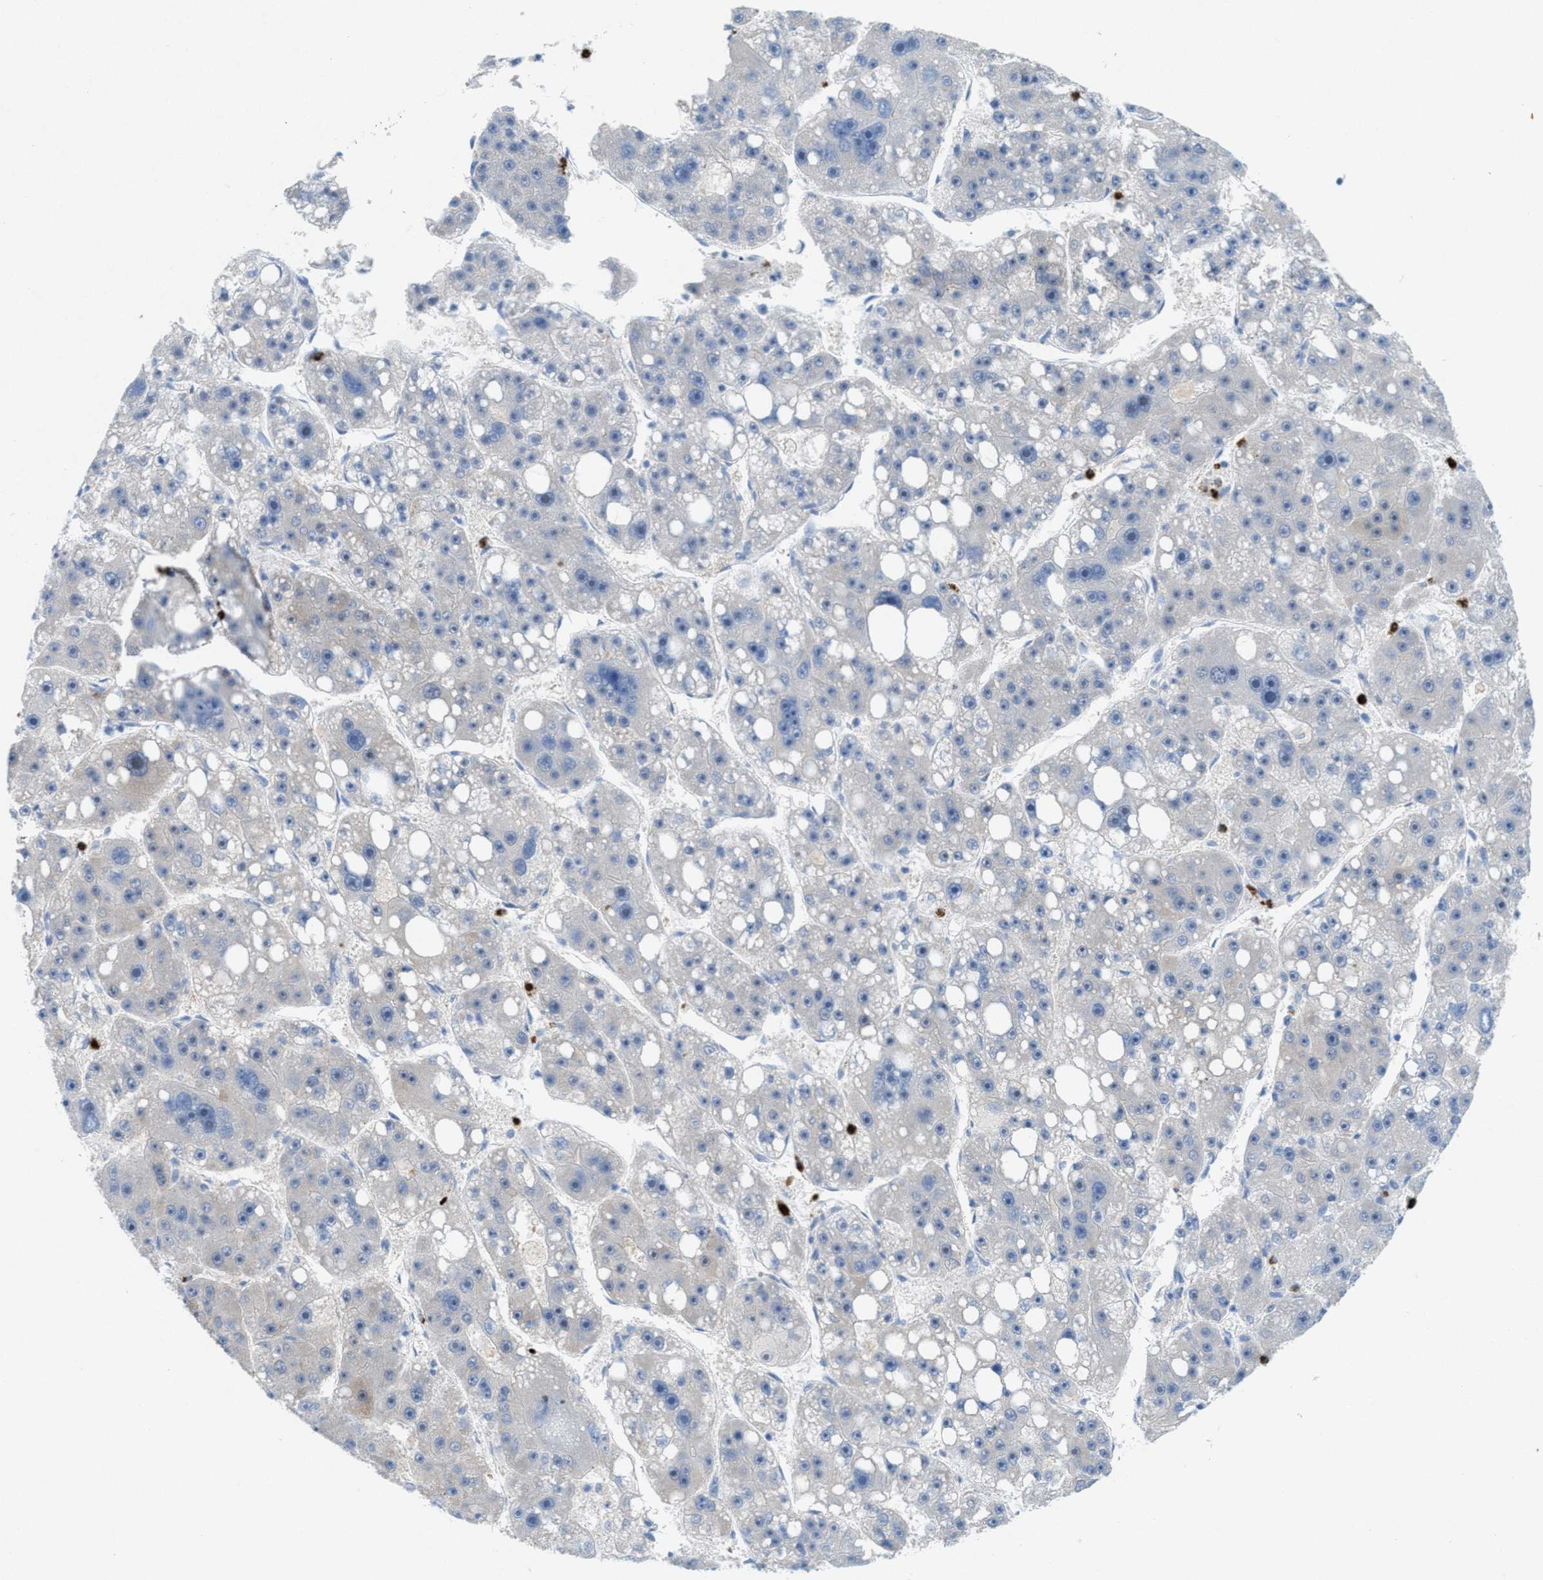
{"staining": {"intensity": "negative", "quantity": "none", "location": "none"}, "tissue": "liver cancer", "cell_type": "Tumor cells", "image_type": "cancer", "snomed": [{"axis": "morphology", "description": "Carcinoma, Hepatocellular, NOS"}, {"axis": "topography", "description": "Liver"}], "caption": "Immunohistochemical staining of human liver cancer (hepatocellular carcinoma) displays no significant positivity in tumor cells.", "gene": "CMTM1", "patient": {"sex": "female", "age": 61}}